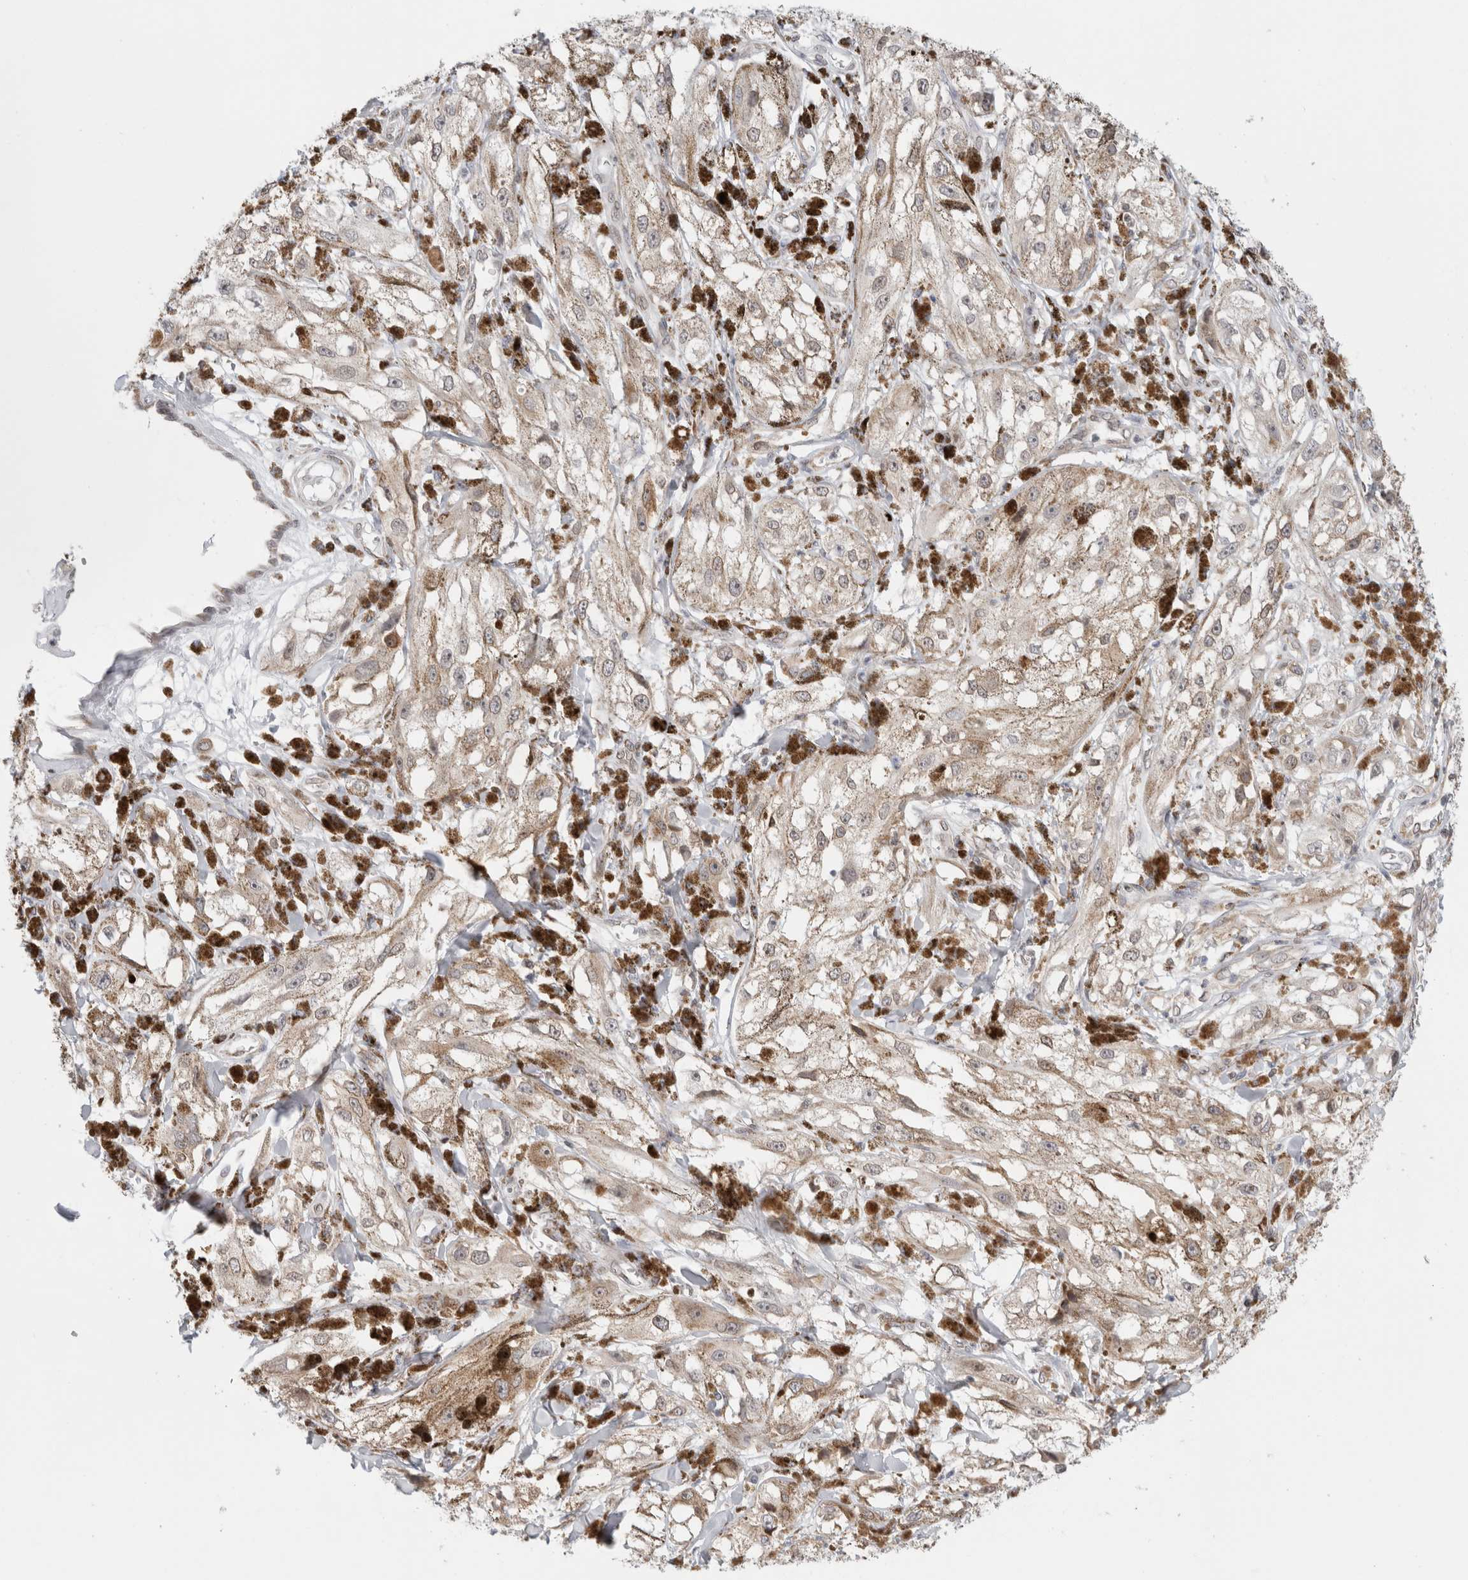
{"staining": {"intensity": "negative", "quantity": "none", "location": "none"}, "tissue": "melanoma", "cell_type": "Tumor cells", "image_type": "cancer", "snomed": [{"axis": "morphology", "description": "Malignant melanoma, NOS"}, {"axis": "topography", "description": "Skin"}], "caption": "Human melanoma stained for a protein using immunohistochemistry (IHC) exhibits no positivity in tumor cells.", "gene": "RBMX2", "patient": {"sex": "male", "age": 88}}